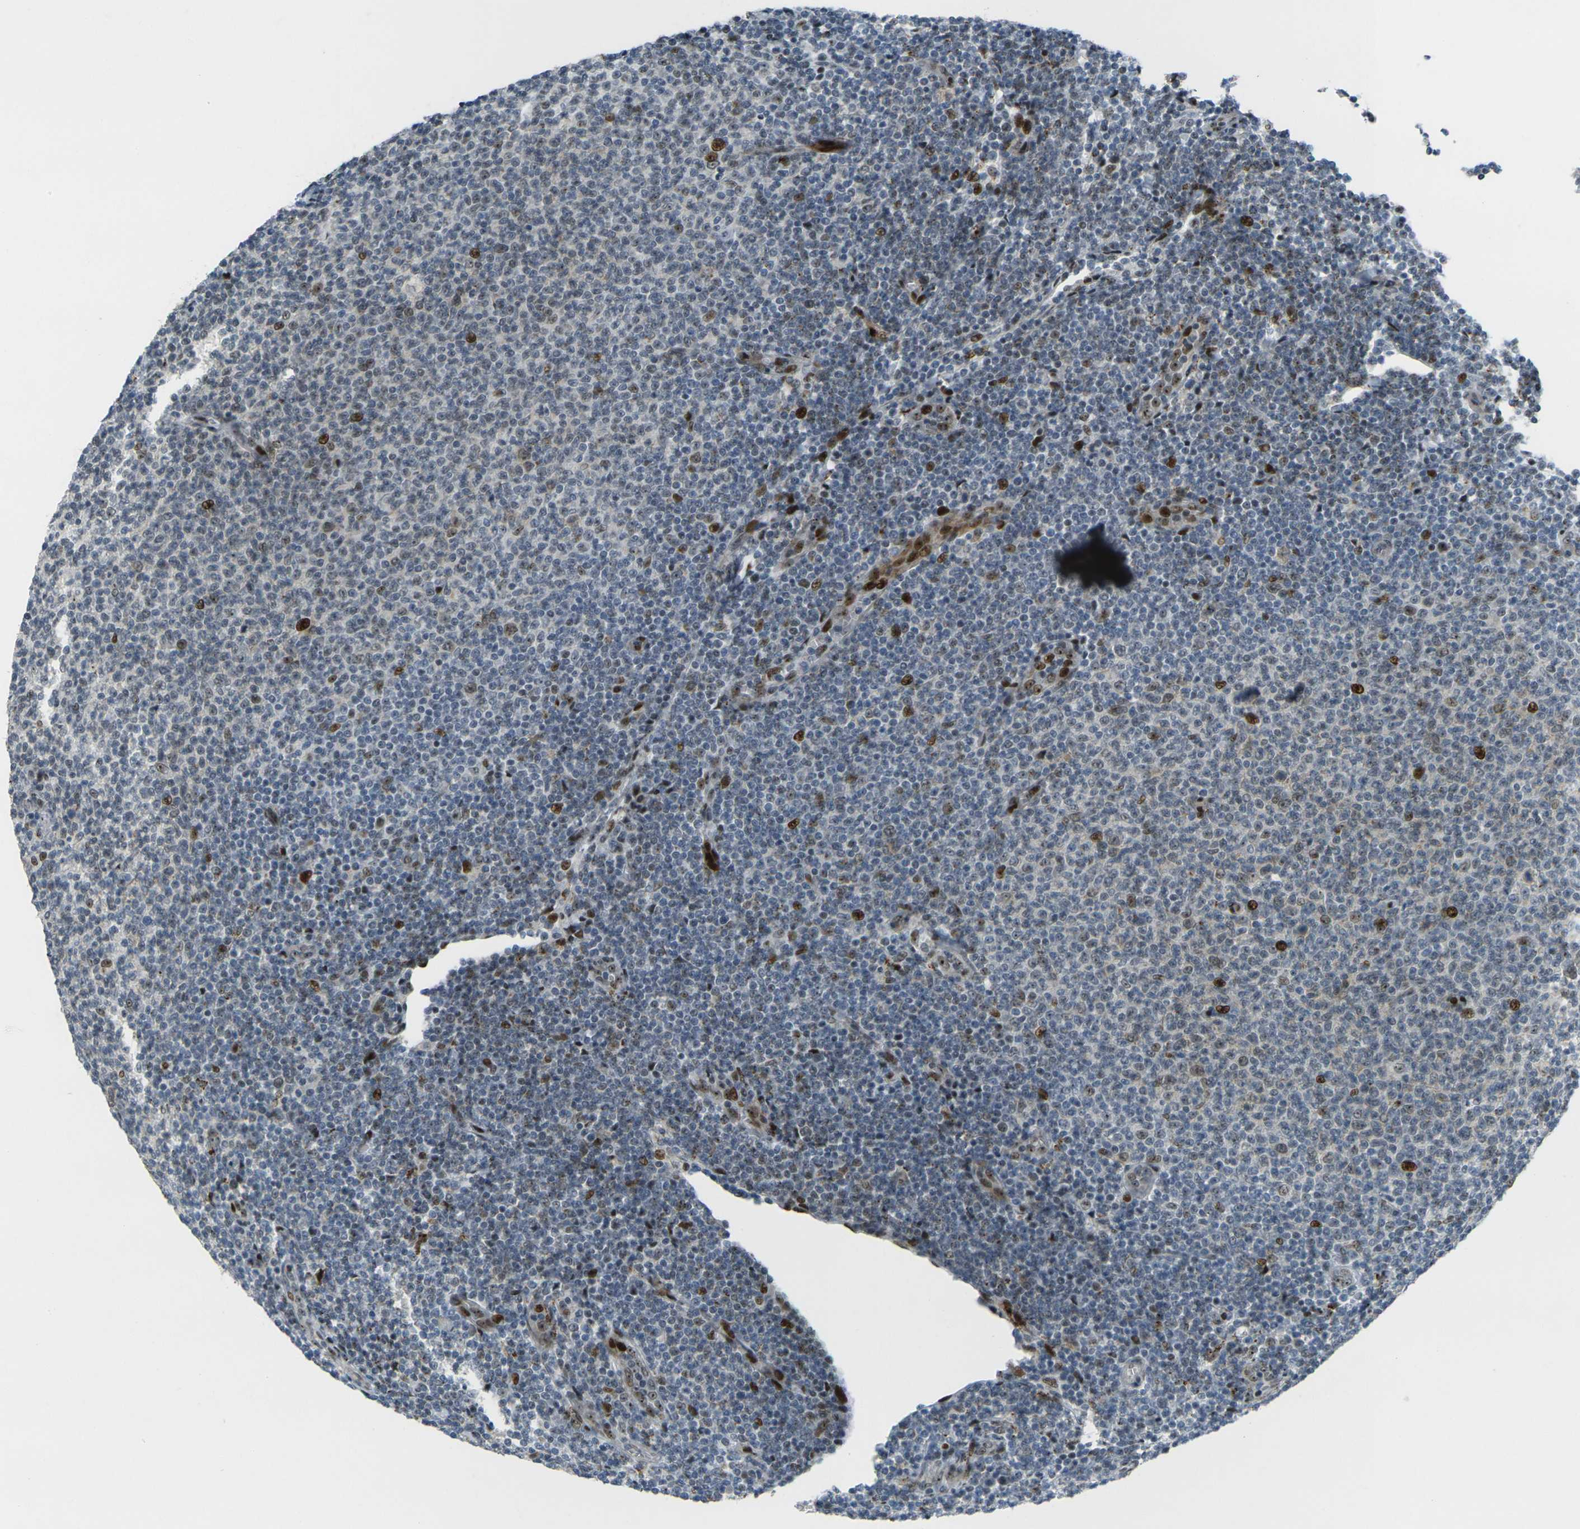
{"staining": {"intensity": "strong", "quantity": "<25%", "location": "nuclear"}, "tissue": "lymphoma", "cell_type": "Tumor cells", "image_type": "cancer", "snomed": [{"axis": "morphology", "description": "Malignant lymphoma, non-Hodgkin's type, Low grade"}, {"axis": "topography", "description": "Lymph node"}], "caption": "A medium amount of strong nuclear expression is identified in about <25% of tumor cells in lymphoma tissue.", "gene": "UBE2C", "patient": {"sex": "male", "age": 66}}